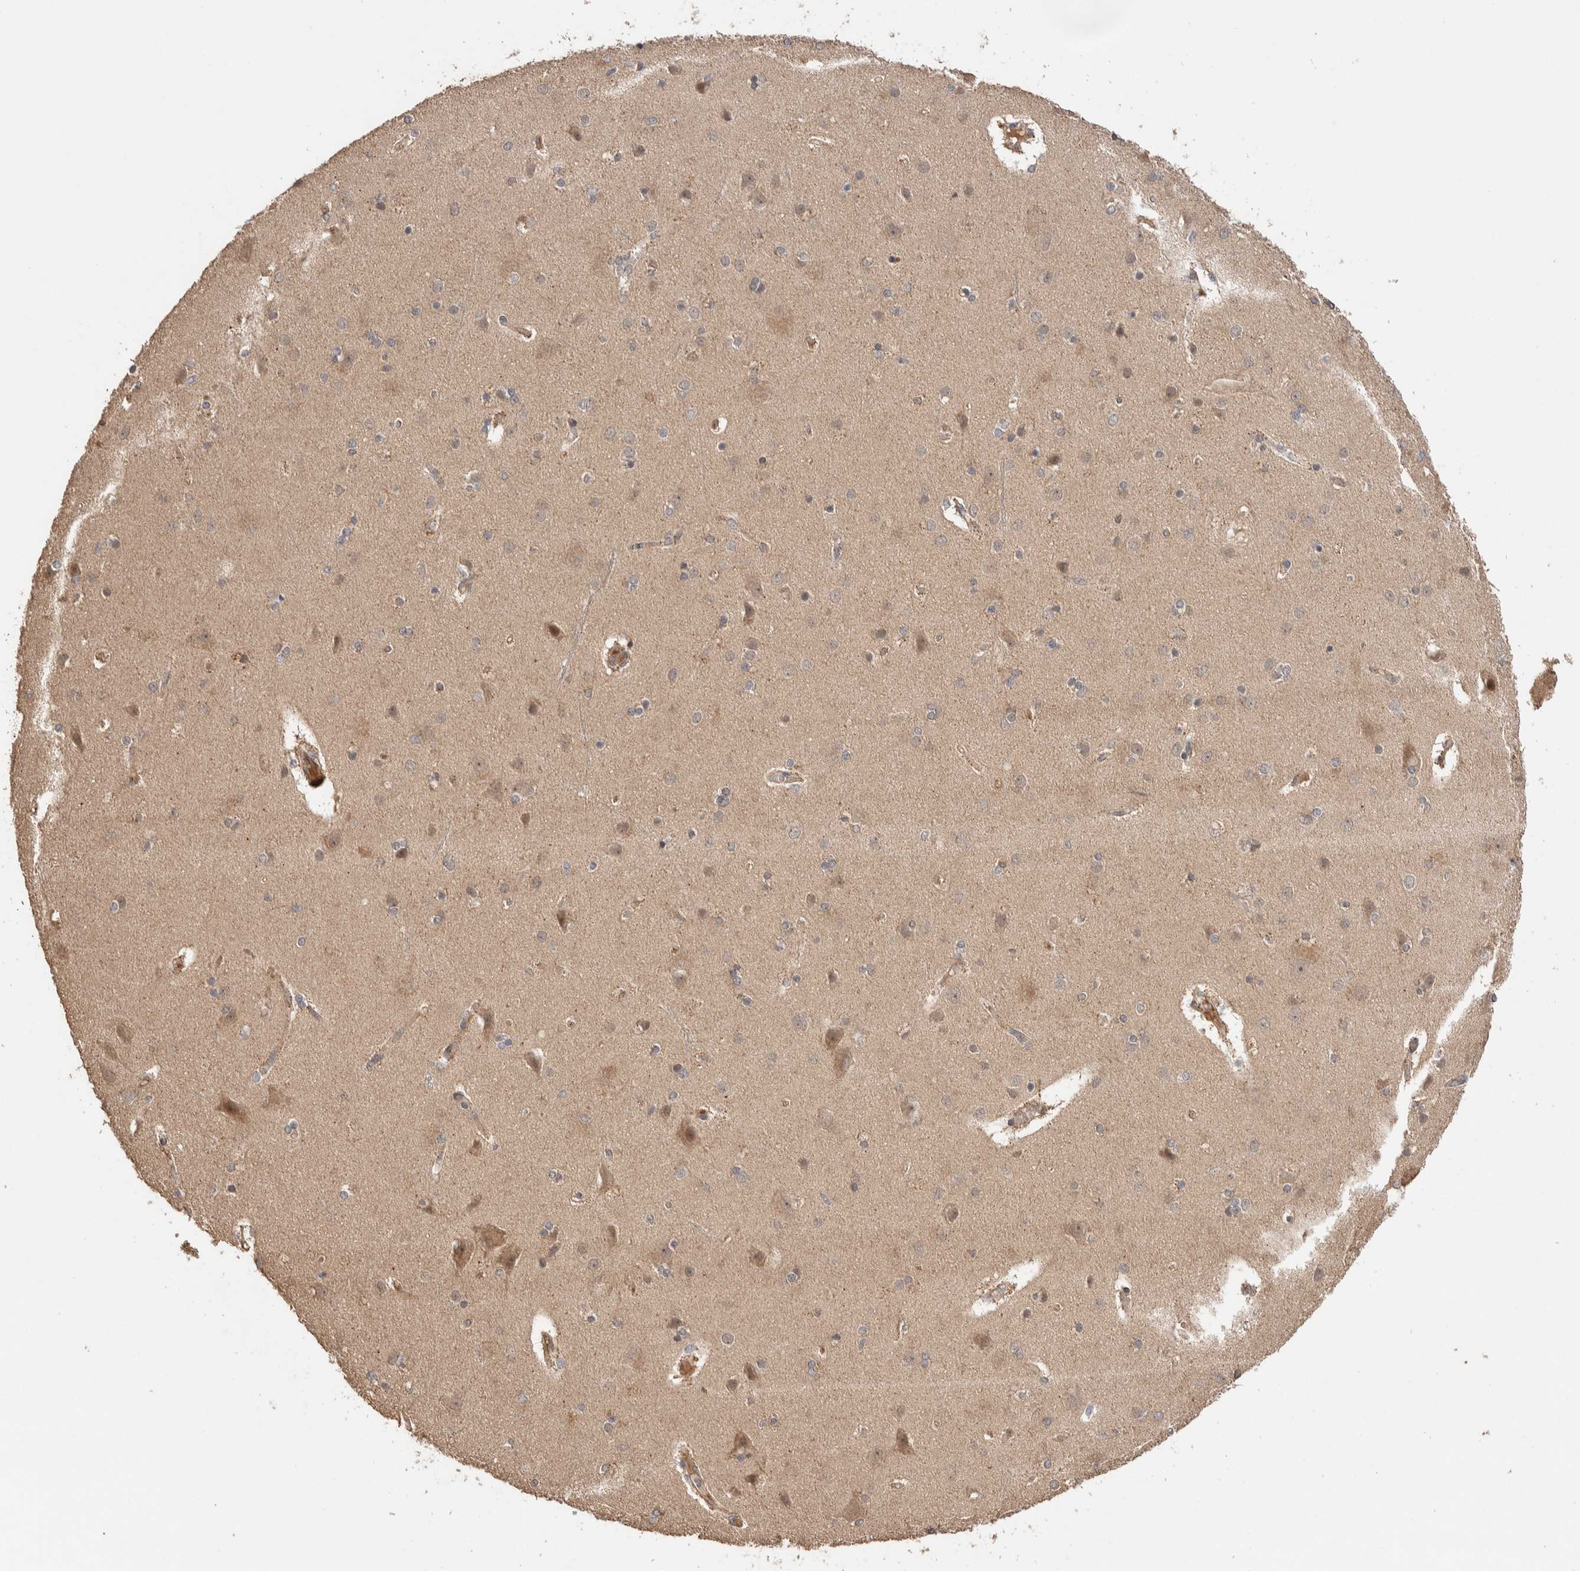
{"staining": {"intensity": "weak", "quantity": ">75%", "location": "cytoplasmic/membranous"}, "tissue": "cerebral cortex", "cell_type": "Endothelial cells", "image_type": "normal", "snomed": [{"axis": "morphology", "description": "Normal tissue, NOS"}, {"axis": "topography", "description": "Cerebral cortex"}], "caption": "Endothelial cells display low levels of weak cytoplasmic/membranous expression in about >75% of cells in unremarkable human cerebral cortex.", "gene": "PRDM15", "patient": {"sex": "female", "age": 54}}